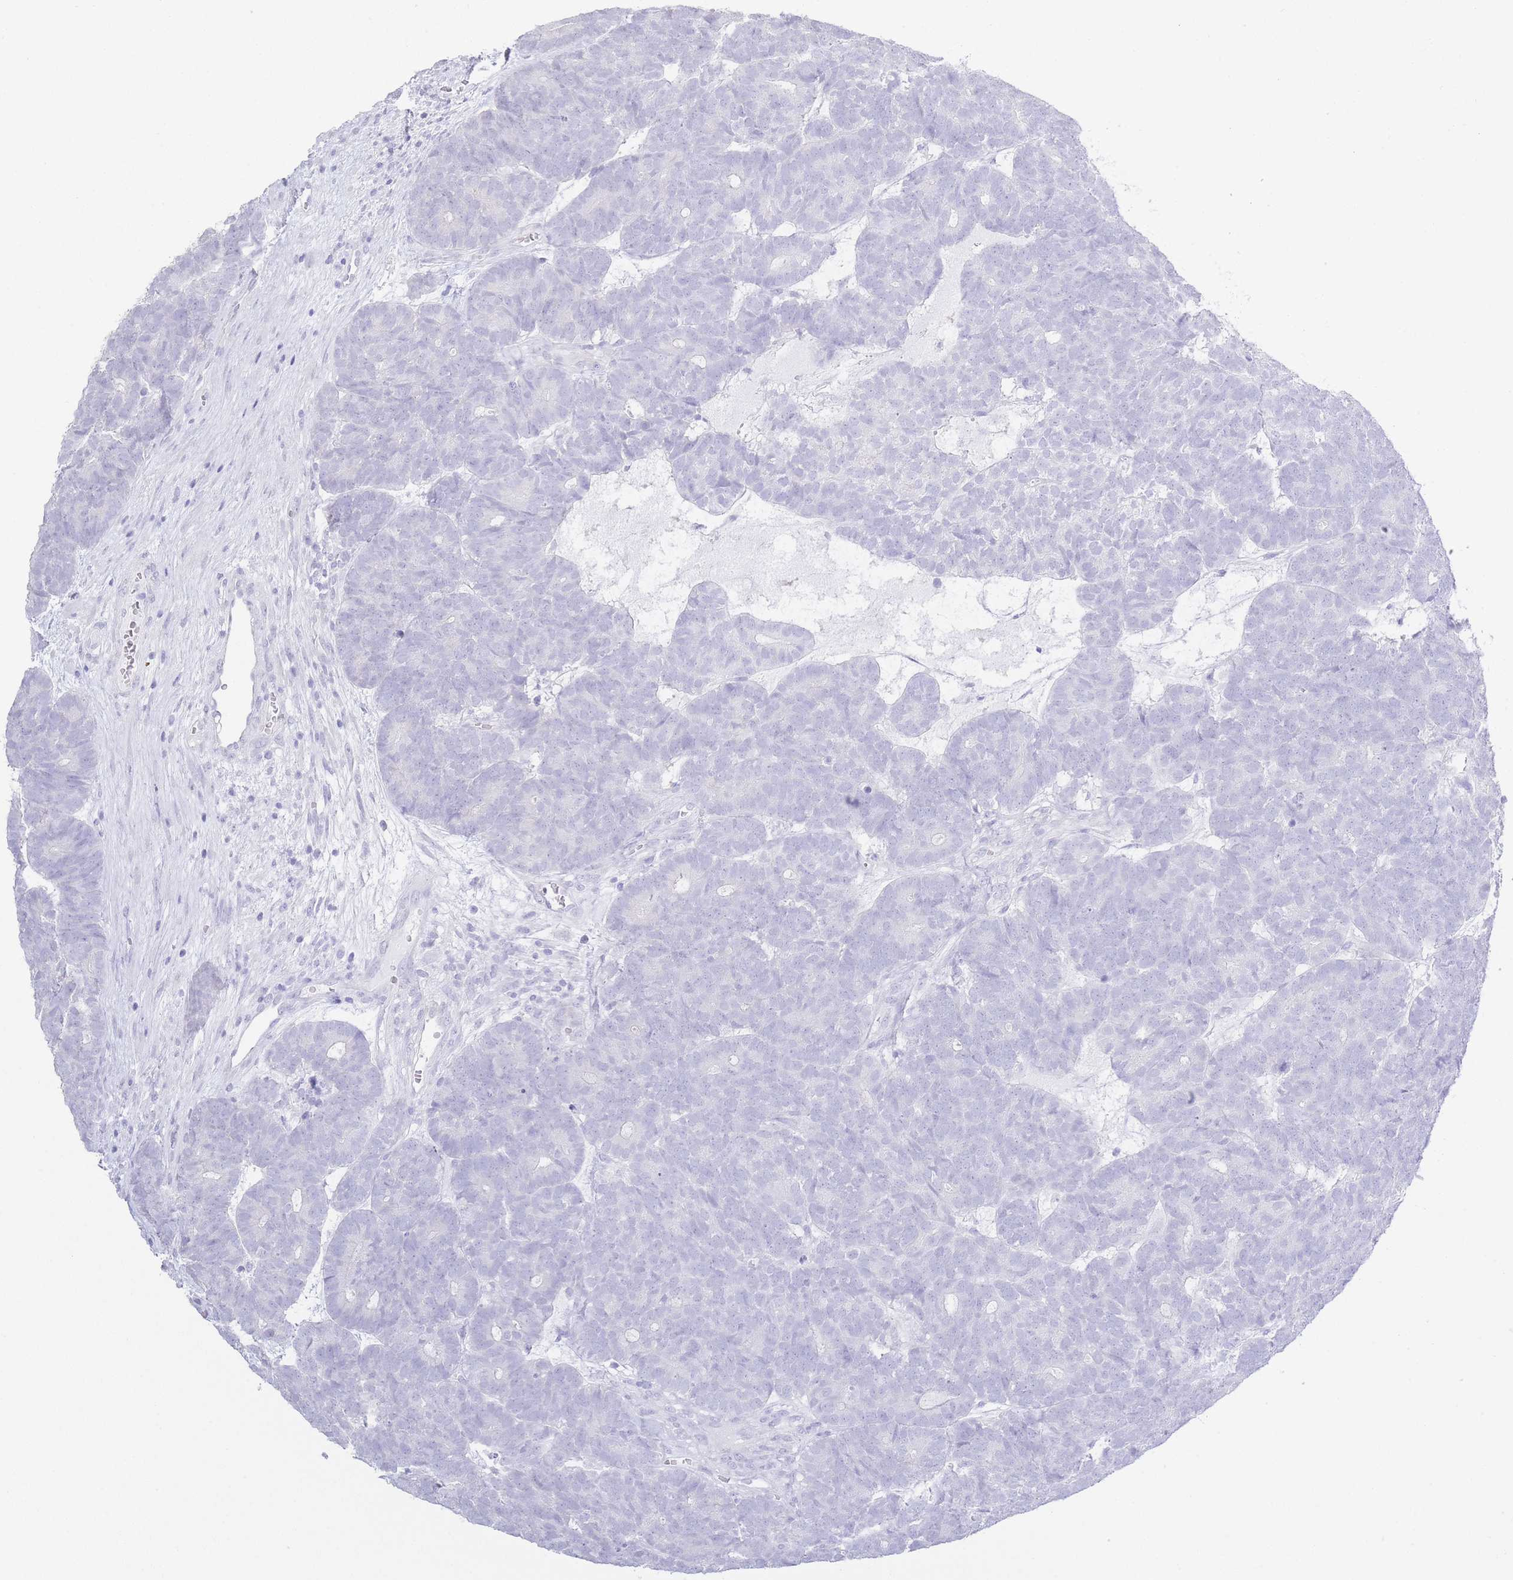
{"staining": {"intensity": "negative", "quantity": "none", "location": "none"}, "tissue": "head and neck cancer", "cell_type": "Tumor cells", "image_type": "cancer", "snomed": [{"axis": "morphology", "description": "Adenocarcinoma, NOS"}, {"axis": "topography", "description": "Head-Neck"}], "caption": "DAB (3,3'-diaminobenzidine) immunohistochemical staining of human head and neck cancer (adenocarcinoma) exhibits no significant positivity in tumor cells. Brightfield microscopy of immunohistochemistry stained with DAB (3,3'-diaminobenzidine) (brown) and hematoxylin (blue), captured at high magnification.", "gene": "PKLR", "patient": {"sex": "female", "age": 81}}